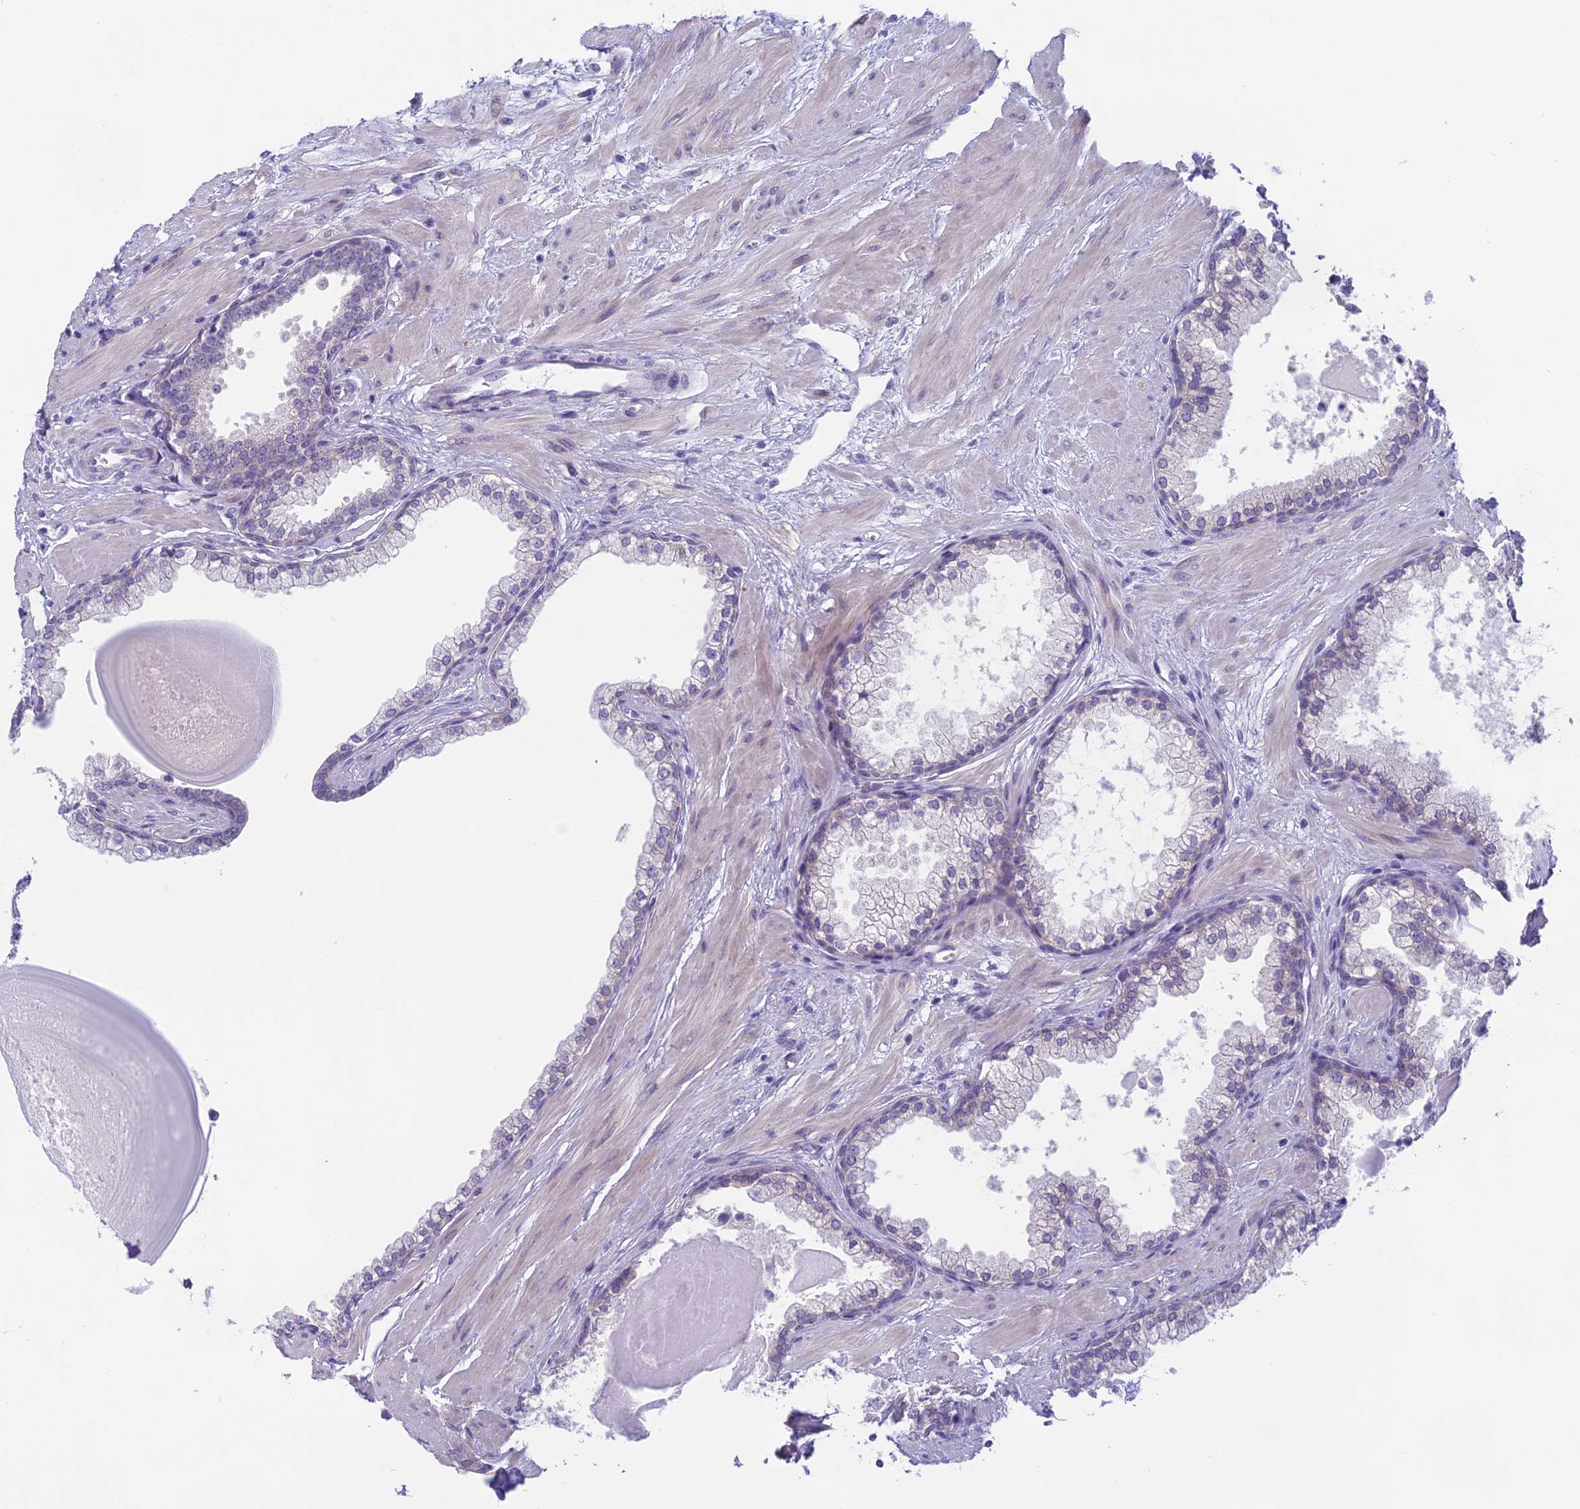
{"staining": {"intensity": "weak", "quantity": "<25%", "location": "cytoplasmic/membranous"}, "tissue": "prostate", "cell_type": "Glandular cells", "image_type": "normal", "snomed": [{"axis": "morphology", "description": "Normal tissue, NOS"}, {"axis": "topography", "description": "Prostate"}], "caption": "This is an IHC histopathology image of normal prostate. There is no expression in glandular cells.", "gene": "ARHGEF37", "patient": {"sex": "male", "age": 57}}